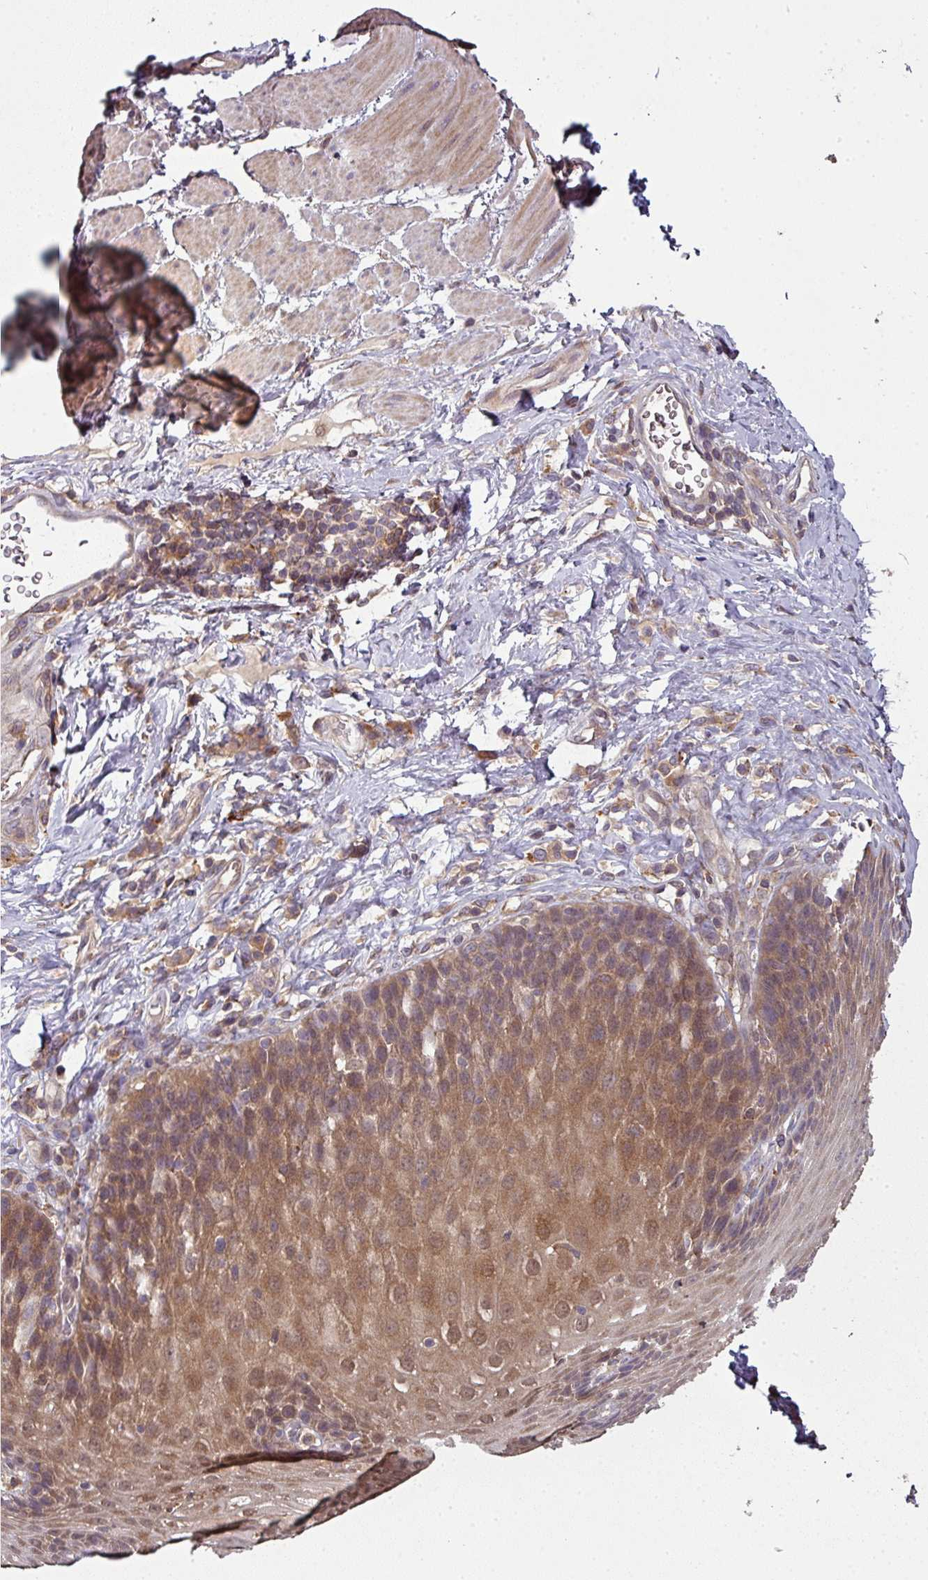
{"staining": {"intensity": "moderate", "quantity": ">75%", "location": "cytoplasmic/membranous,nuclear"}, "tissue": "esophagus", "cell_type": "Squamous epithelial cells", "image_type": "normal", "snomed": [{"axis": "morphology", "description": "Normal tissue, NOS"}, {"axis": "topography", "description": "Esophagus"}], "caption": "A brown stain highlights moderate cytoplasmic/membranous,nuclear expression of a protein in squamous epithelial cells of unremarkable human esophagus. (Stains: DAB (3,3'-diaminobenzidine) in brown, nuclei in blue, Microscopy: brightfield microscopy at high magnification).", "gene": "GSKIP", "patient": {"sex": "female", "age": 61}}